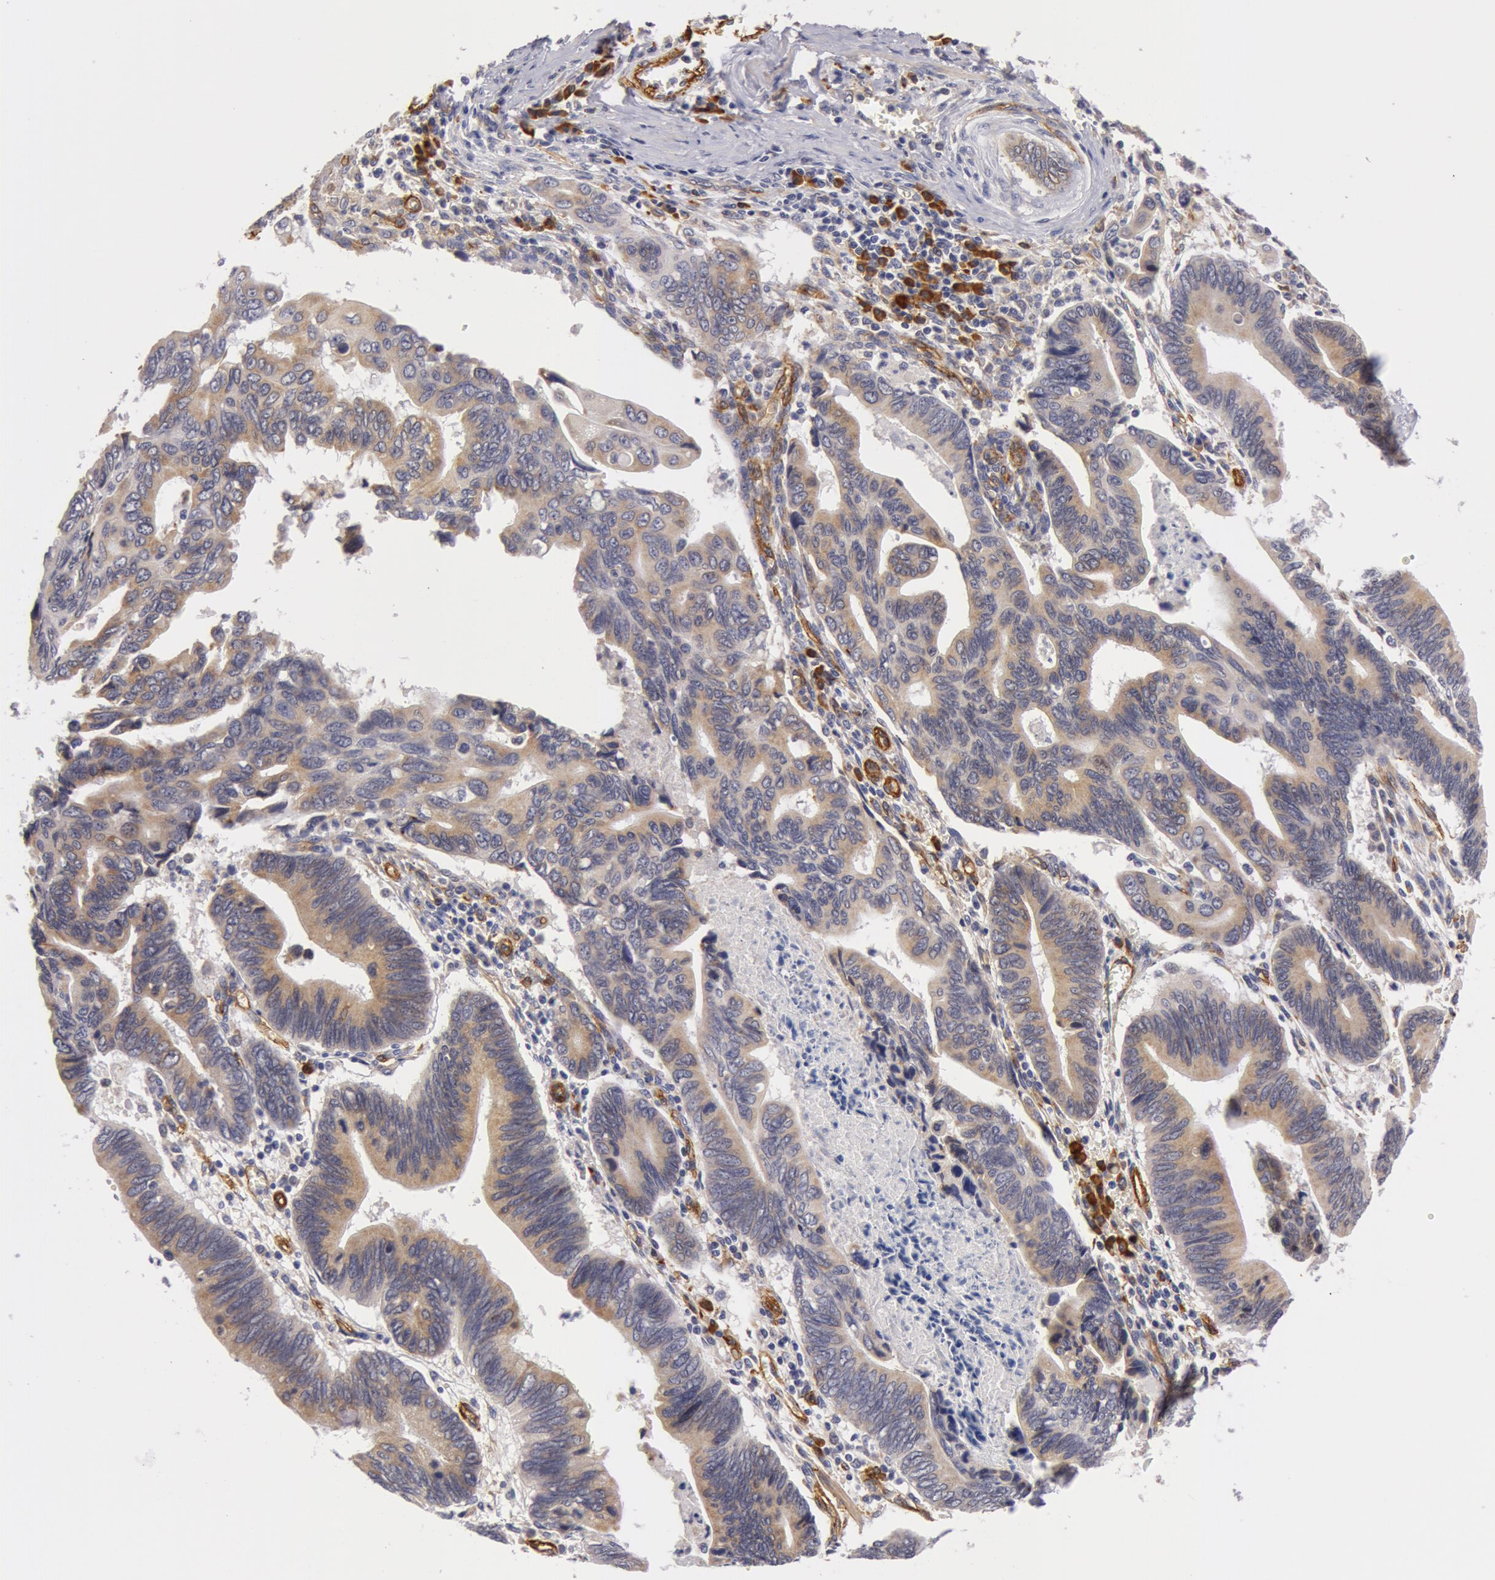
{"staining": {"intensity": "weak", "quantity": "25%-75%", "location": "cytoplasmic/membranous"}, "tissue": "pancreatic cancer", "cell_type": "Tumor cells", "image_type": "cancer", "snomed": [{"axis": "morphology", "description": "Adenocarcinoma, NOS"}, {"axis": "topography", "description": "Pancreas"}], "caption": "A micrograph of adenocarcinoma (pancreatic) stained for a protein reveals weak cytoplasmic/membranous brown staining in tumor cells.", "gene": "IL23A", "patient": {"sex": "female", "age": 70}}